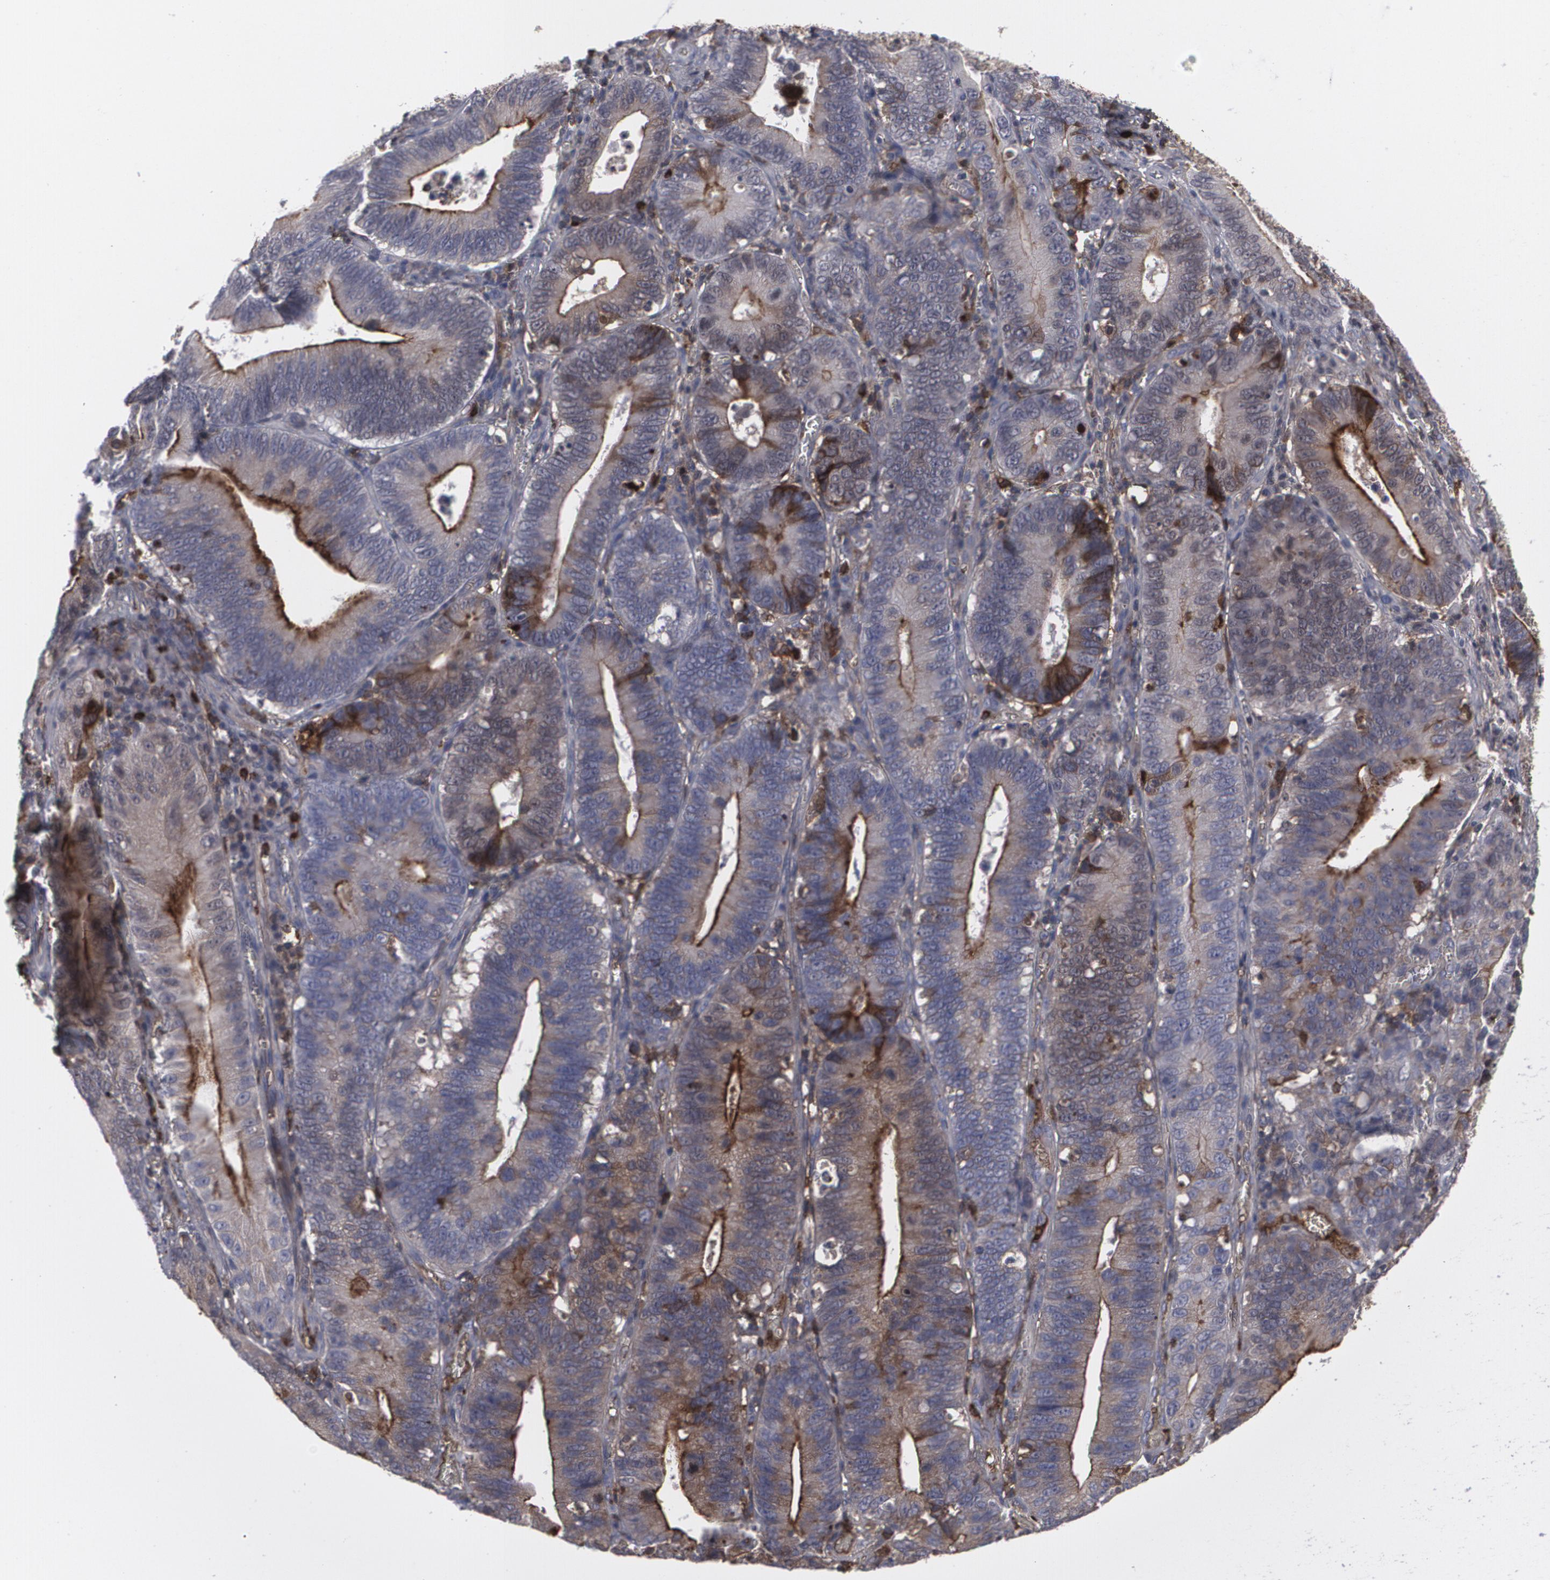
{"staining": {"intensity": "moderate", "quantity": "<25%", "location": "cytoplasmic/membranous,nuclear"}, "tissue": "stomach cancer", "cell_type": "Tumor cells", "image_type": "cancer", "snomed": [{"axis": "morphology", "description": "Adenocarcinoma, NOS"}, {"axis": "topography", "description": "Stomach"}, {"axis": "topography", "description": "Gastric cardia"}], "caption": "Approximately <25% of tumor cells in human stomach cancer reveal moderate cytoplasmic/membranous and nuclear protein positivity as visualized by brown immunohistochemical staining.", "gene": "LRG1", "patient": {"sex": "male", "age": 59}}